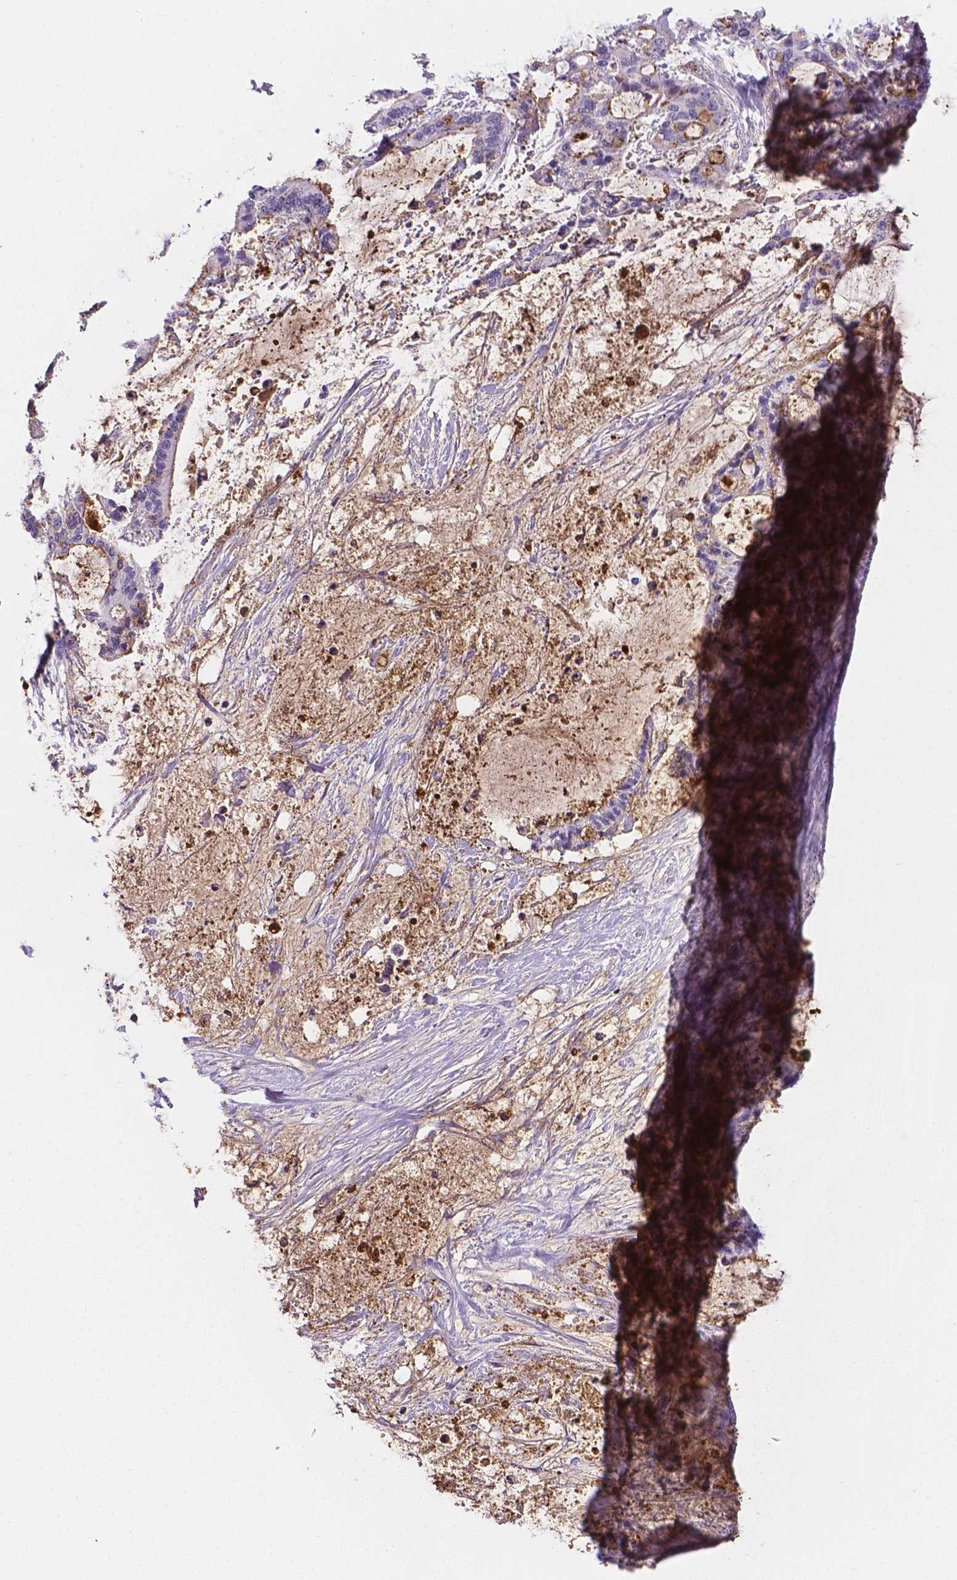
{"staining": {"intensity": "weak", "quantity": "25%-75%", "location": "cytoplasmic/membranous"}, "tissue": "liver cancer", "cell_type": "Tumor cells", "image_type": "cancer", "snomed": [{"axis": "morphology", "description": "Normal tissue, NOS"}, {"axis": "morphology", "description": "Cholangiocarcinoma"}, {"axis": "topography", "description": "Liver"}, {"axis": "topography", "description": "Peripheral nerve tissue"}], "caption": "About 25%-75% of tumor cells in liver cancer reveal weak cytoplasmic/membranous protein positivity as visualized by brown immunohistochemical staining.", "gene": "APOE", "patient": {"sex": "female", "age": 73}}